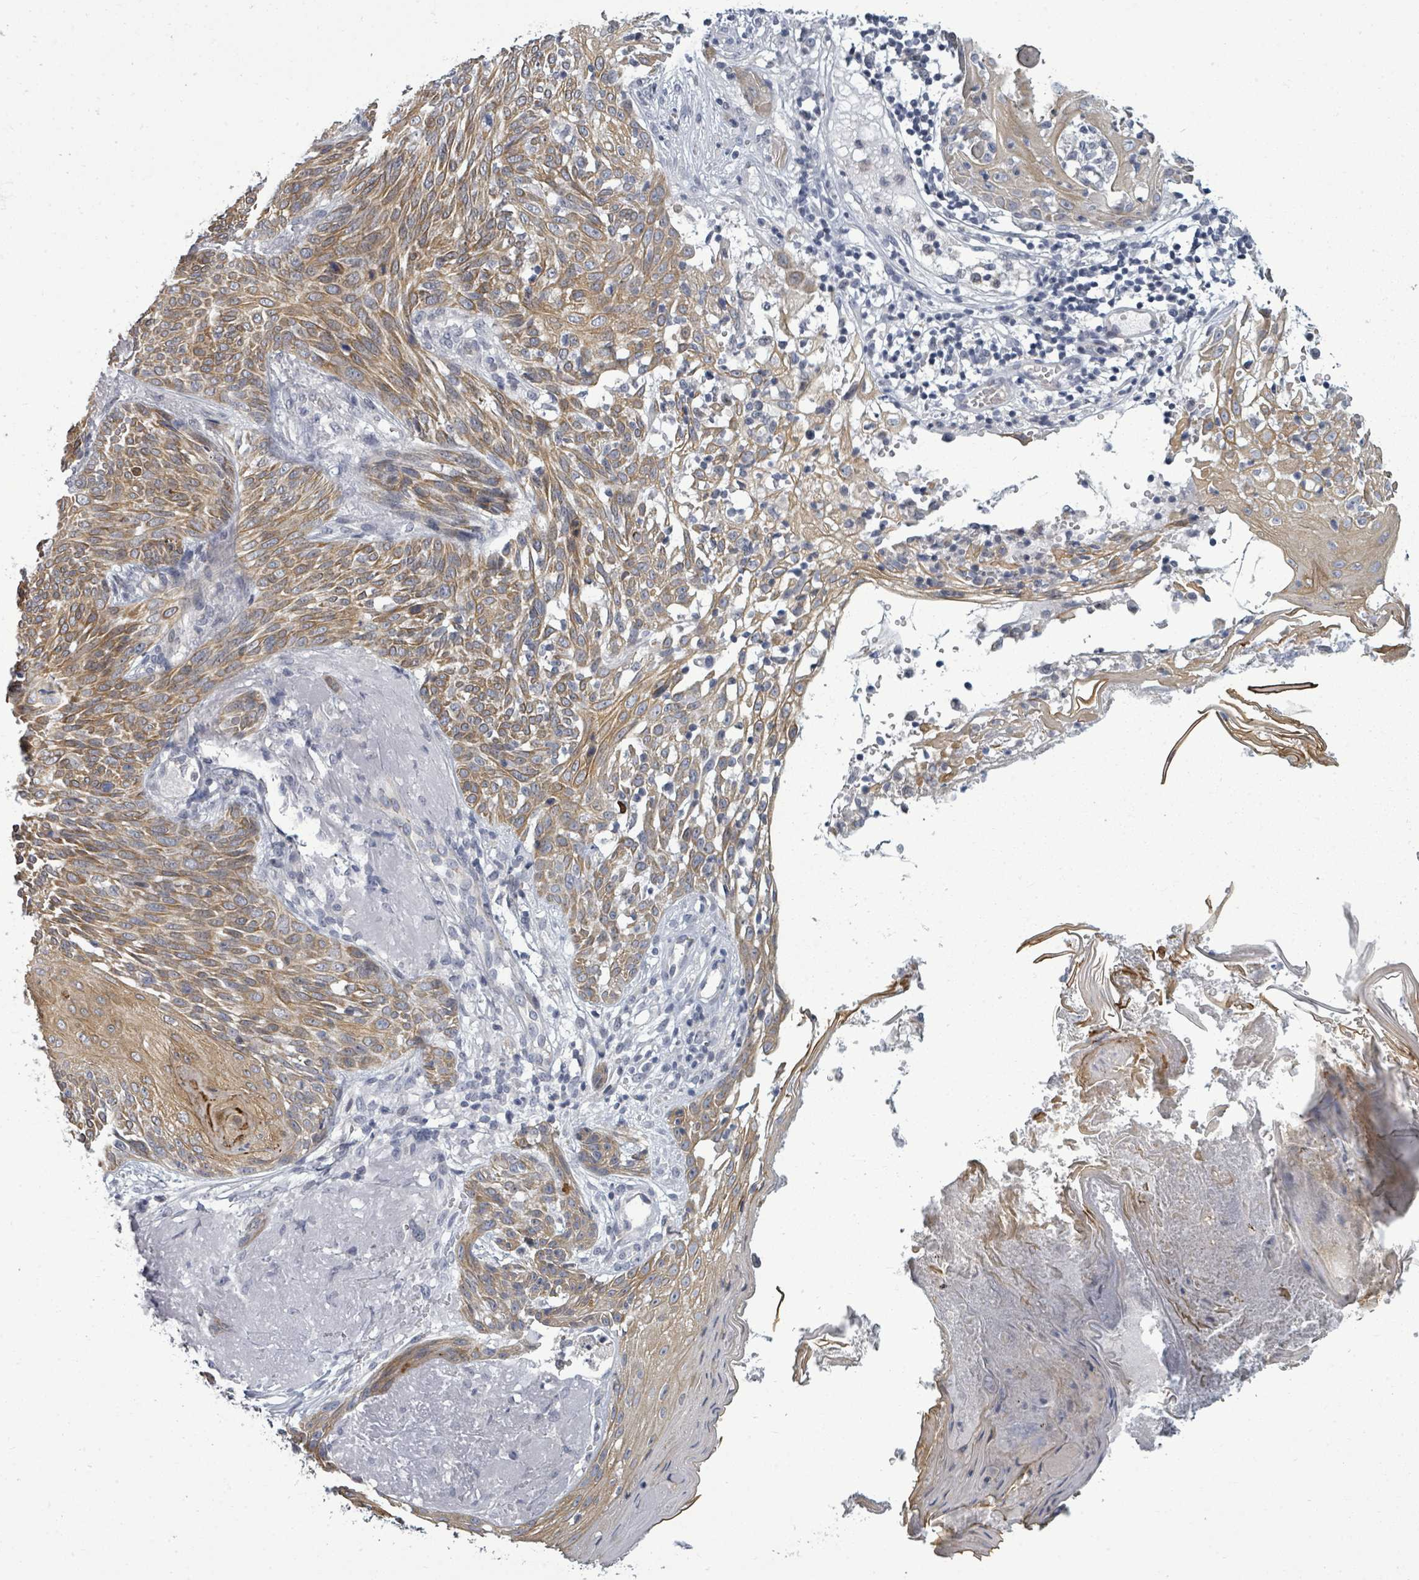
{"staining": {"intensity": "moderate", "quantity": ">75%", "location": "cytoplasmic/membranous"}, "tissue": "skin cancer", "cell_type": "Tumor cells", "image_type": "cancer", "snomed": [{"axis": "morphology", "description": "Basal cell carcinoma"}, {"axis": "topography", "description": "Skin"}], "caption": "Skin basal cell carcinoma stained with DAB IHC reveals medium levels of moderate cytoplasmic/membranous staining in about >75% of tumor cells.", "gene": "PTPN20", "patient": {"sex": "female", "age": 86}}